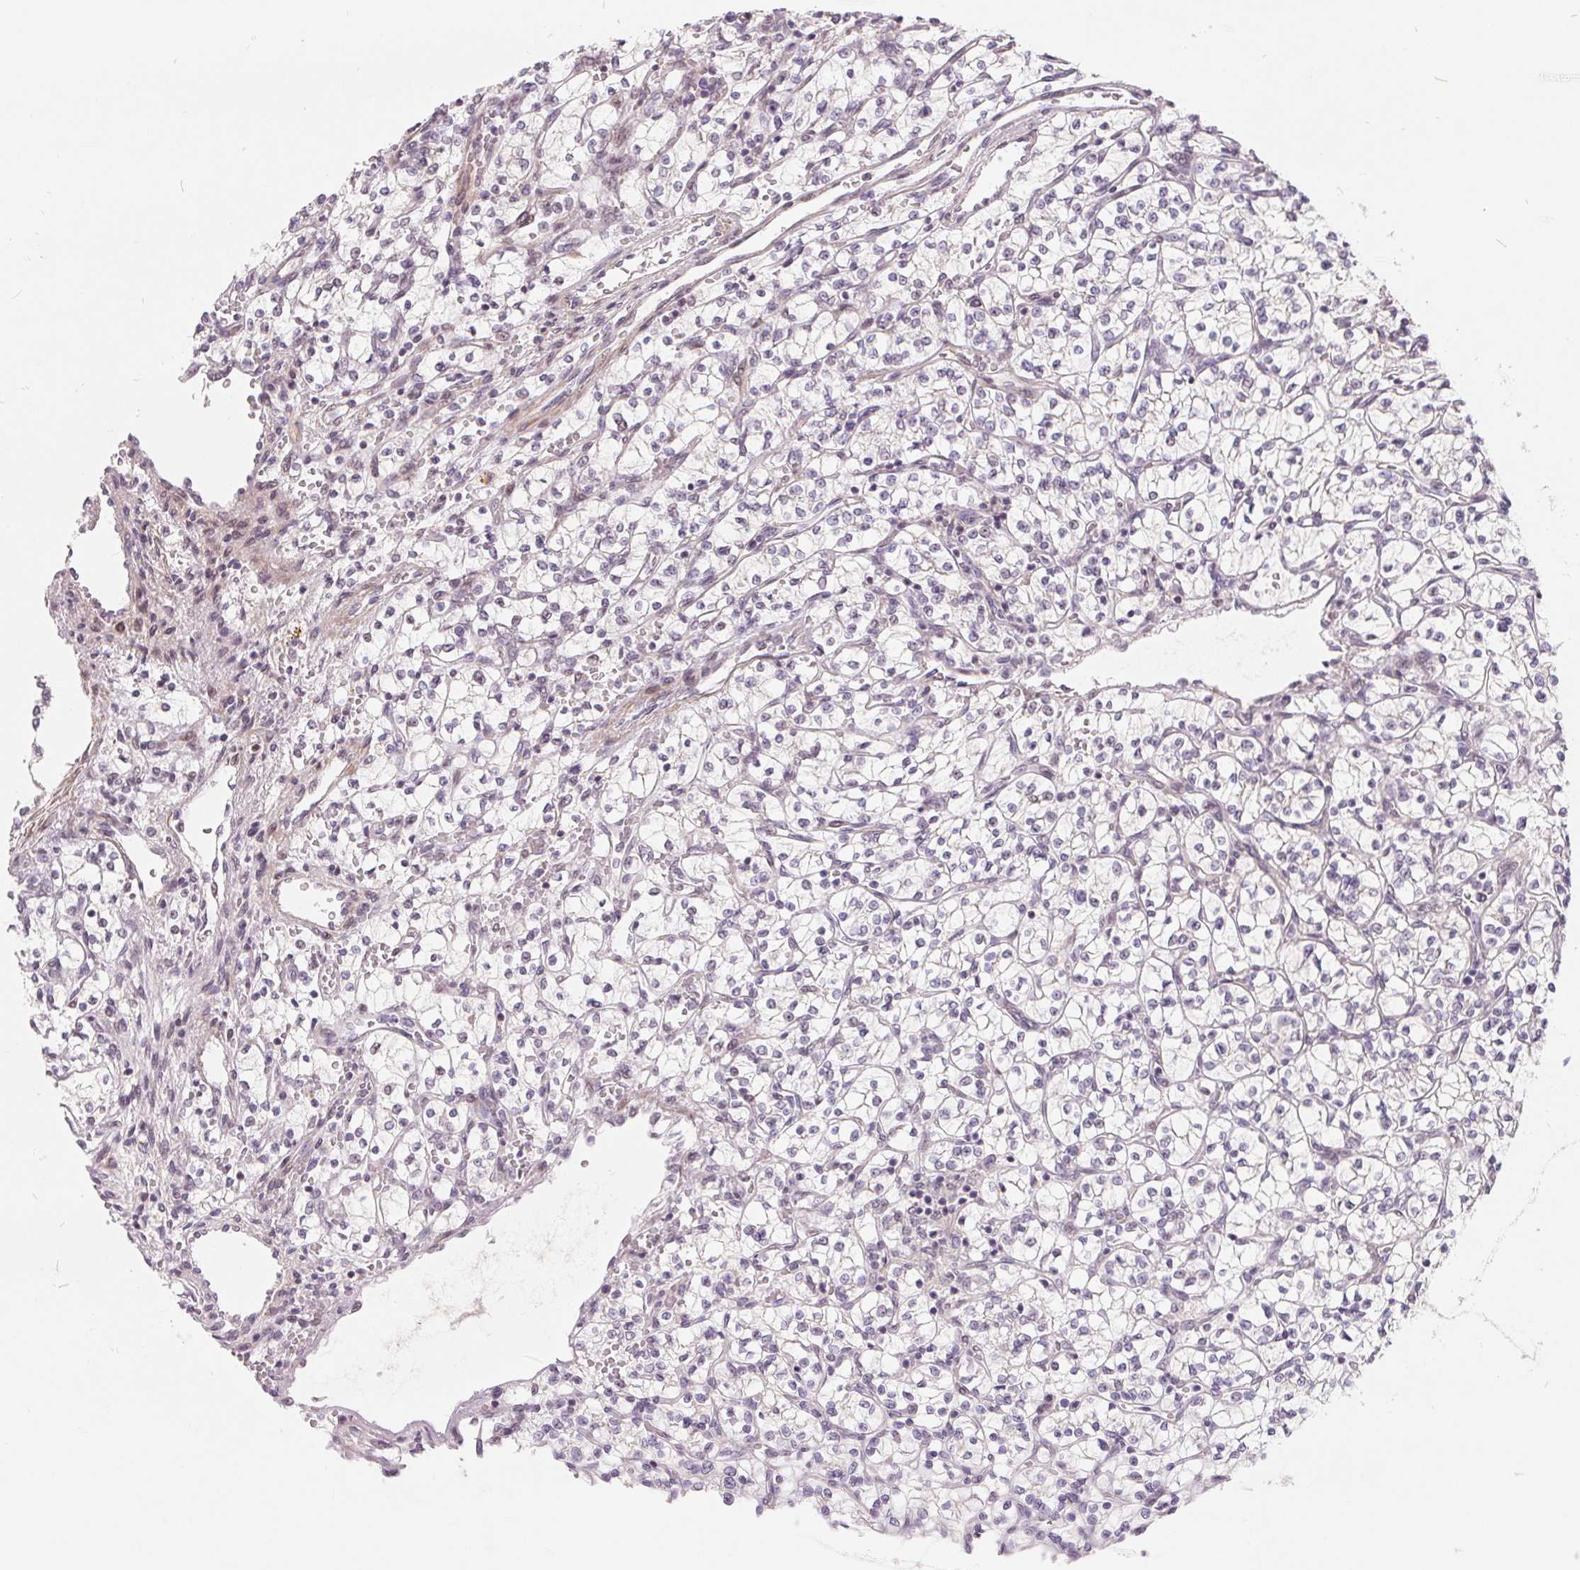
{"staining": {"intensity": "negative", "quantity": "none", "location": "none"}, "tissue": "renal cancer", "cell_type": "Tumor cells", "image_type": "cancer", "snomed": [{"axis": "morphology", "description": "Adenocarcinoma, NOS"}, {"axis": "topography", "description": "Kidney"}], "caption": "Tumor cells are negative for brown protein staining in adenocarcinoma (renal).", "gene": "NRG2", "patient": {"sex": "female", "age": 64}}